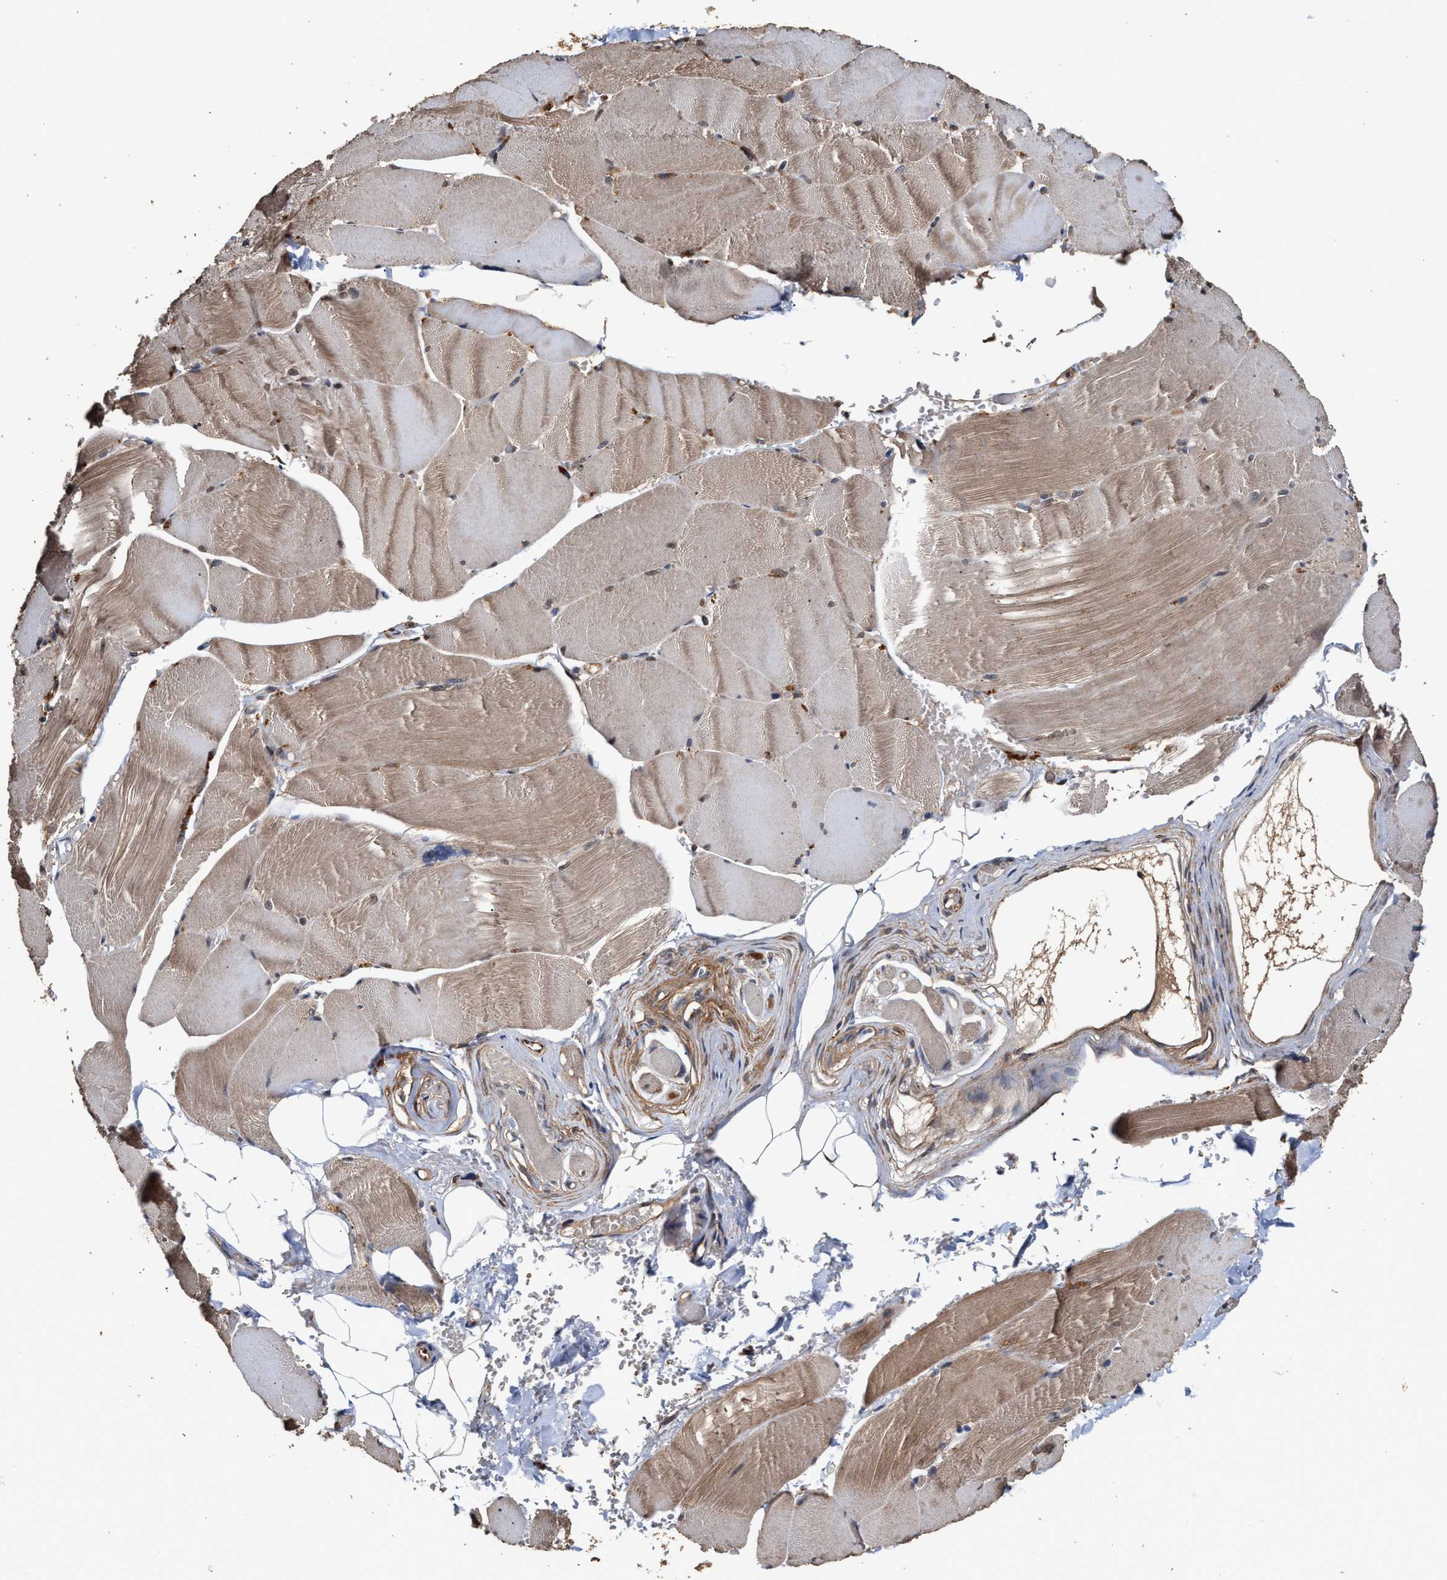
{"staining": {"intensity": "moderate", "quantity": ">75%", "location": "cytoplasmic/membranous"}, "tissue": "skeletal muscle", "cell_type": "Myocytes", "image_type": "normal", "snomed": [{"axis": "morphology", "description": "Normal tissue, NOS"}, {"axis": "topography", "description": "Skin"}, {"axis": "topography", "description": "Skeletal muscle"}], "caption": "High-magnification brightfield microscopy of benign skeletal muscle stained with DAB (3,3'-diaminobenzidine) (brown) and counterstained with hematoxylin (blue). myocytes exhibit moderate cytoplasmic/membranous staining is appreciated in about>75% of cells.", "gene": "ZNHIT6", "patient": {"sex": "male", "age": 83}}